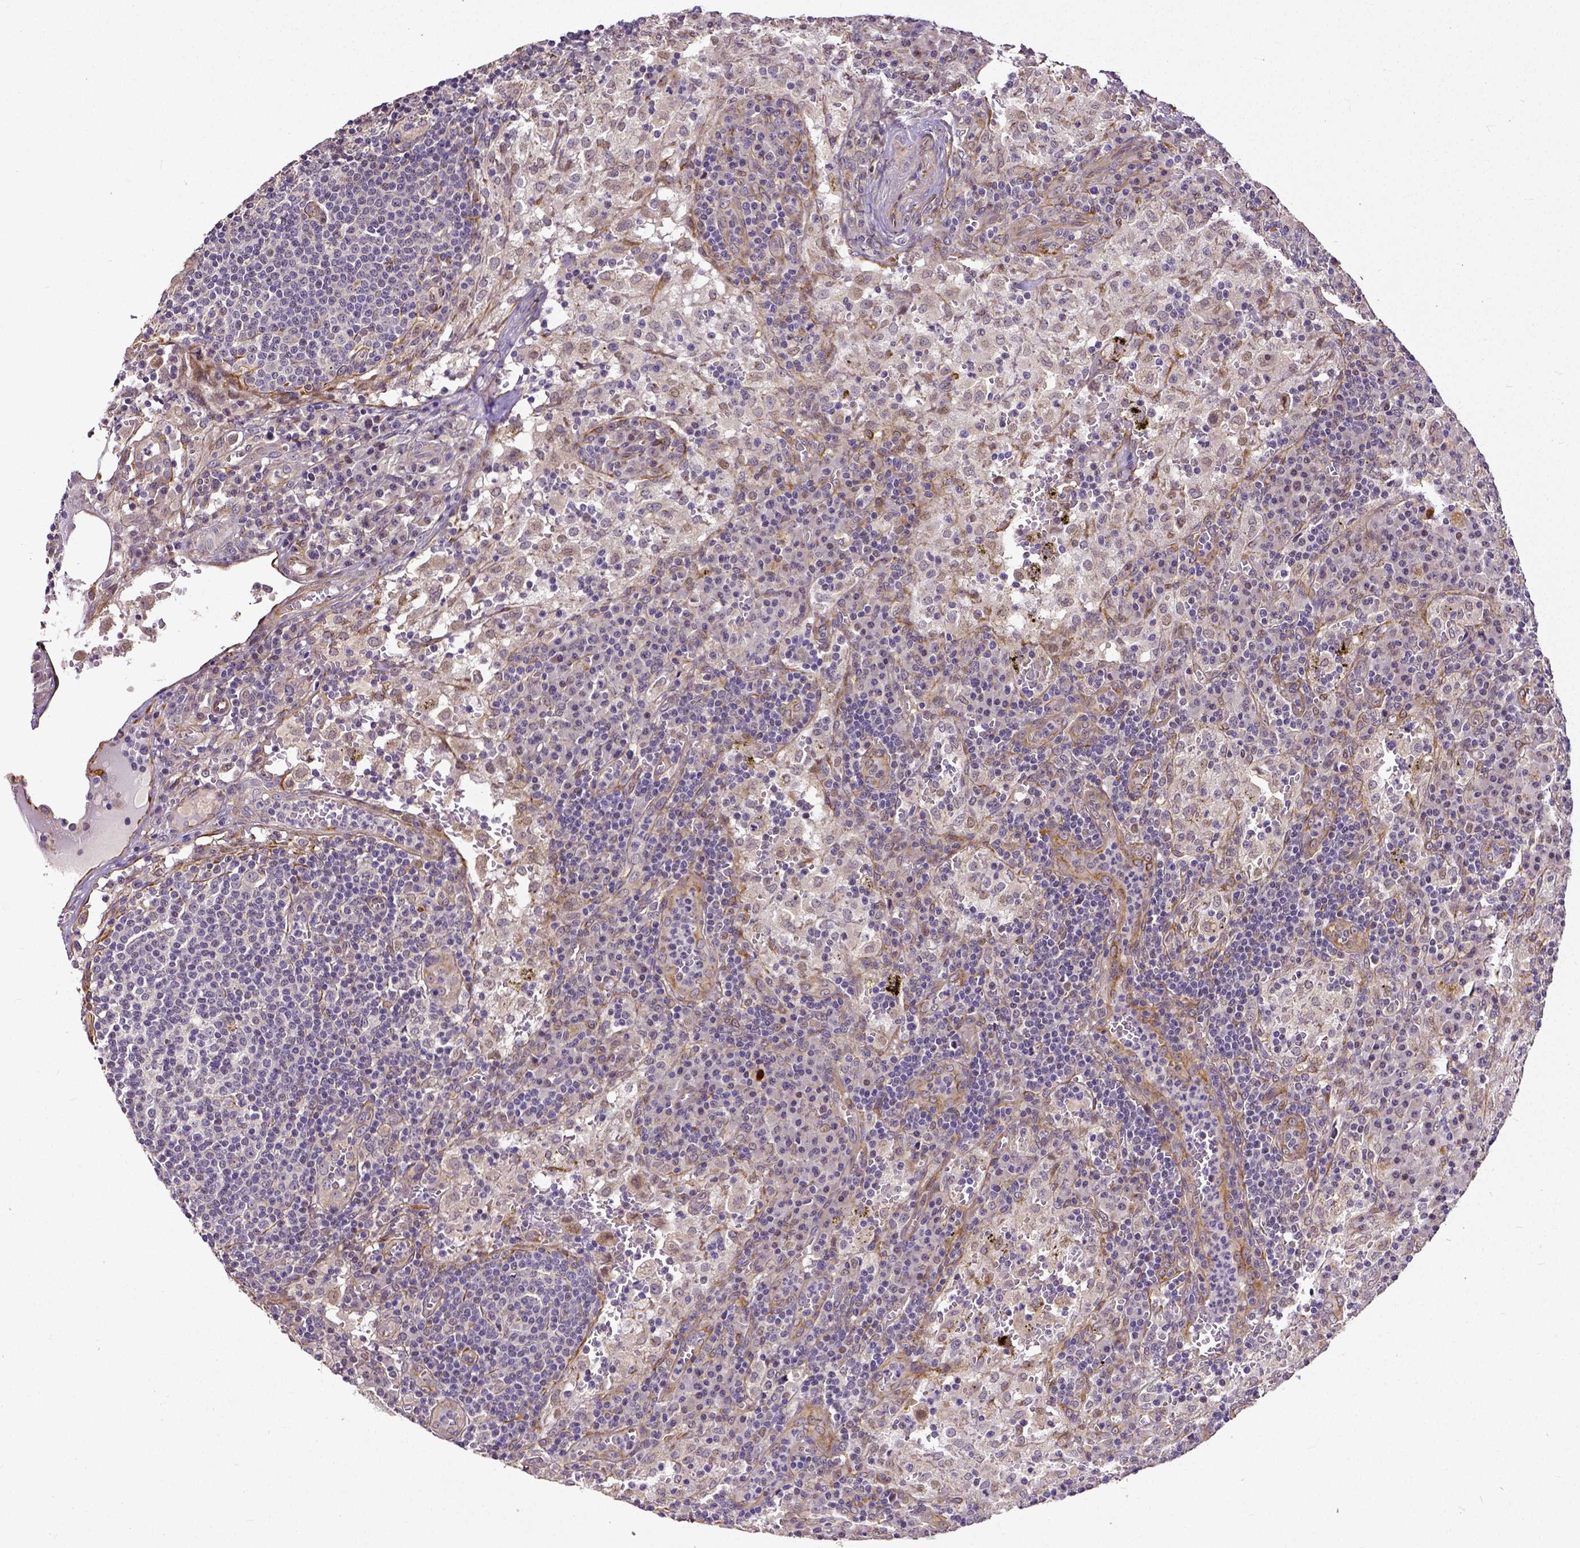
{"staining": {"intensity": "negative", "quantity": "none", "location": "none"}, "tissue": "lymph node", "cell_type": "Germinal center cells", "image_type": "normal", "snomed": [{"axis": "morphology", "description": "Normal tissue, NOS"}, {"axis": "topography", "description": "Lymph node"}], "caption": "IHC image of benign lymph node stained for a protein (brown), which demonstrates no positivity in germinal center cells. Brightfield microscopy of immunohistochemistry (IHC) stained with DAB (3,3'-diaminobenzidine) (brown) and hematoxylin (blue), captured at high magnification.", "gene": "DICER1", "patient": {"sex": "male", "age": 62}}